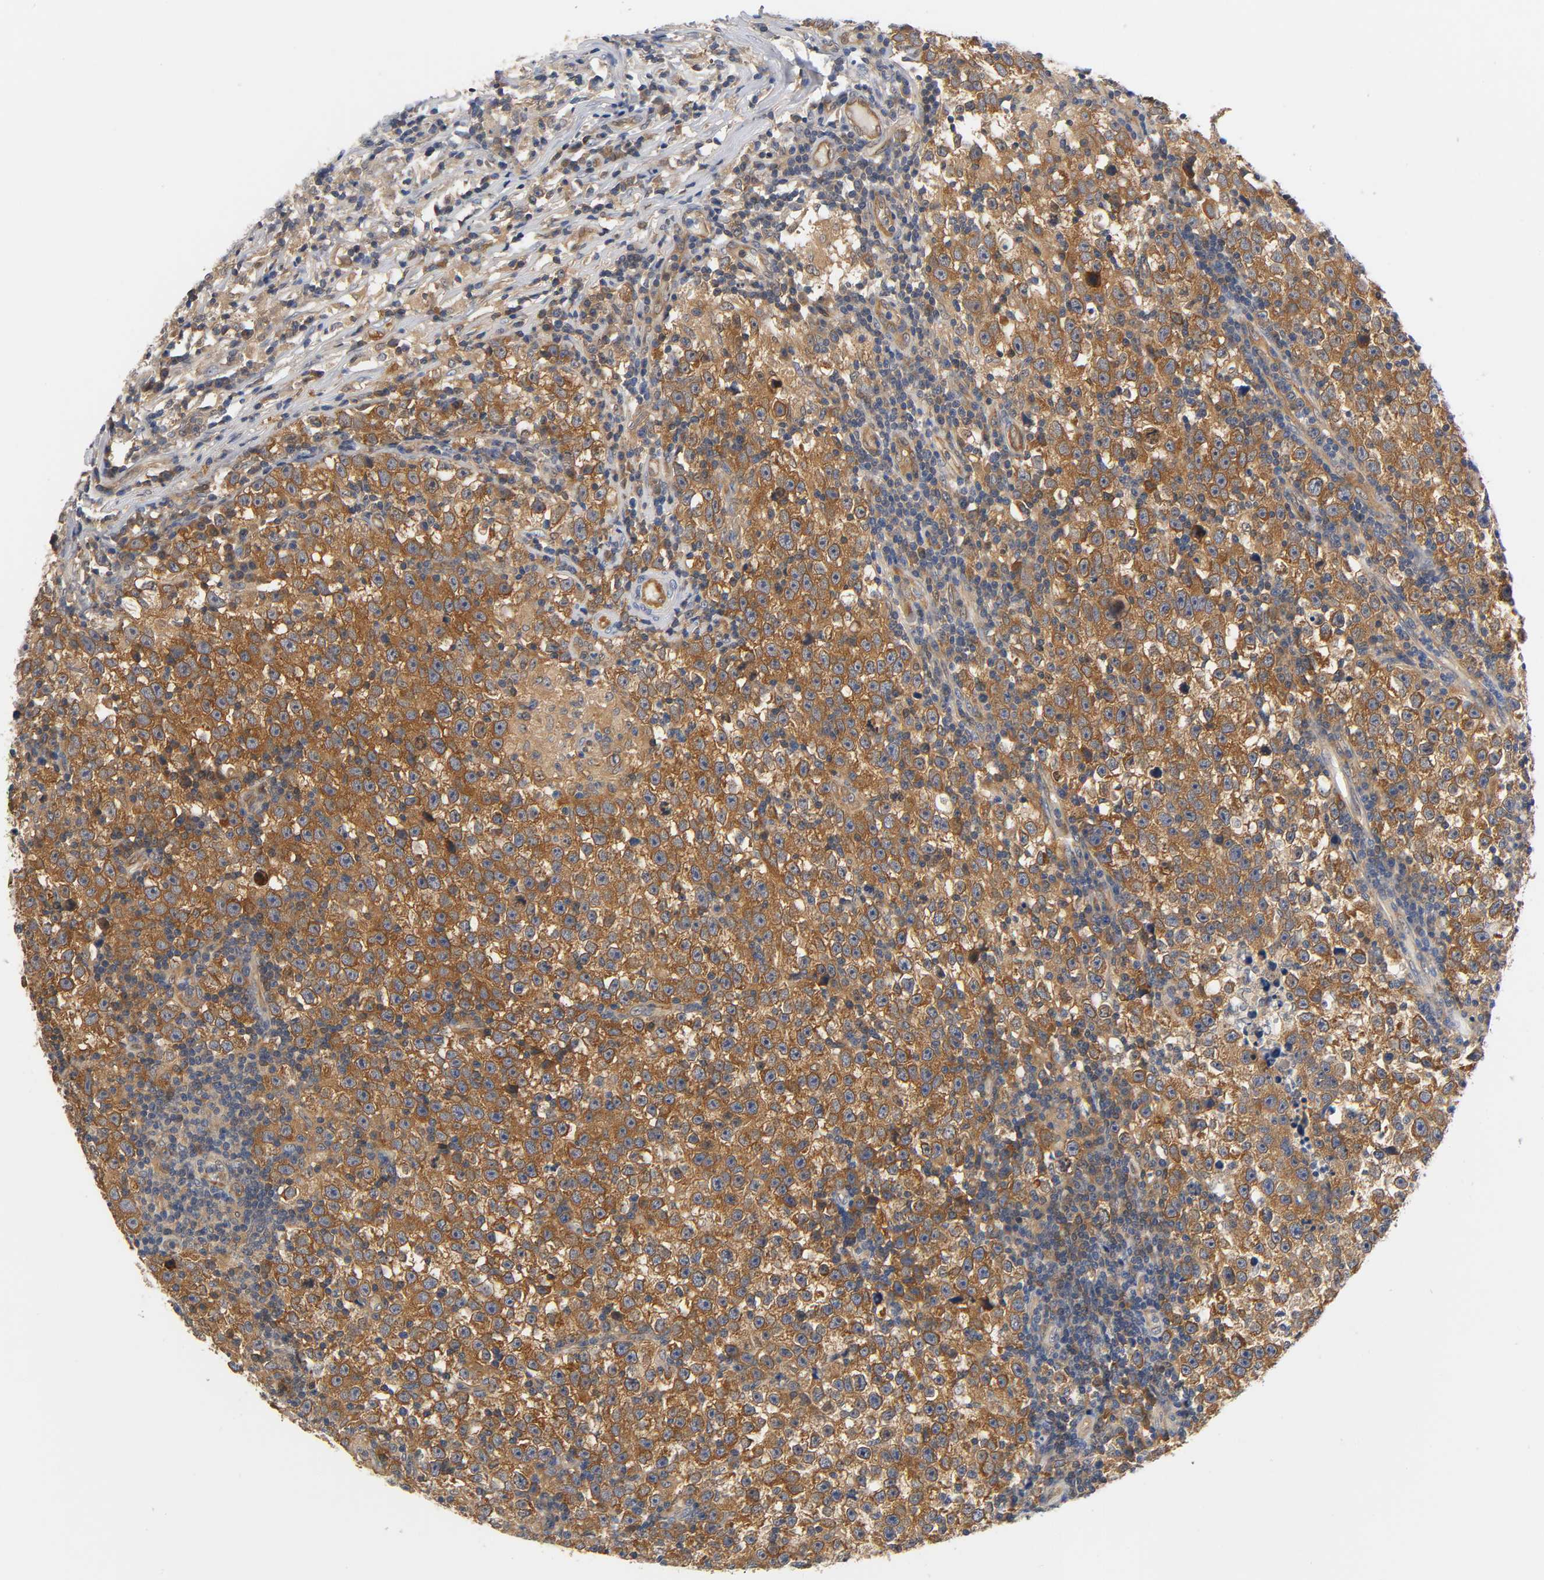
{"staining": {"intensity": "moderate", "quantity": ">75%", "location": "cytoplasmic/membranous"}, "tissue": "testis cancer", "cell_type": "Tumor cells", "image_type": "cancer", "snomed": [{"axis": "morphology", "description": "Seminoma, NOS"}, {"axis": "topography", "description": "Testis"}], "caption": "This is a histology image of immunohistochemistry staining of testis cancer (seminoma), which shows moderate expression in the cytoplasmic/membranous of tumor cells.", "gene": "FYN", "patient": {"sex": "male", "age": 43}}